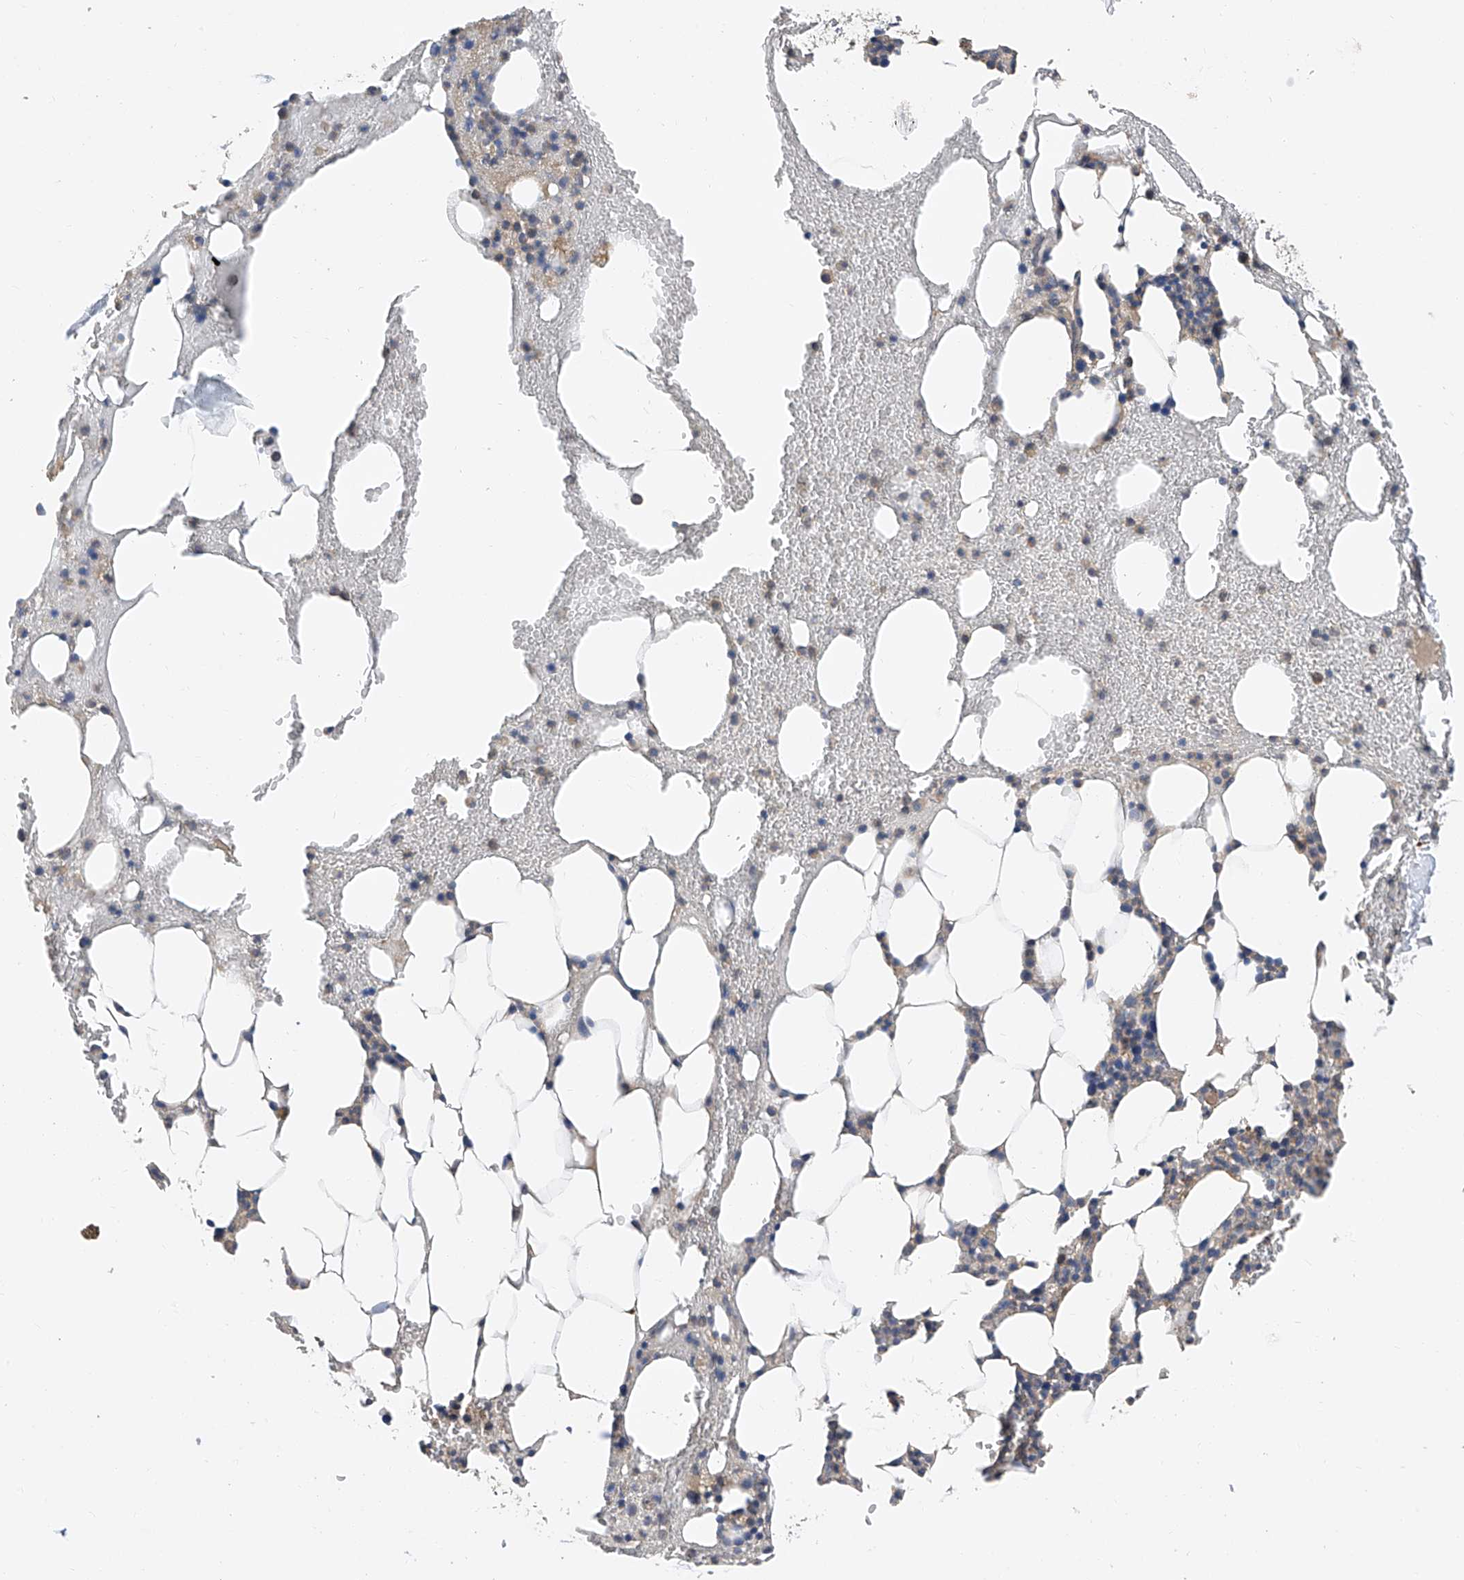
{"staining": {"intensity": "moderate", "quantity": "<25%", "location": "cytoplasmic/membranous"}, "tissue": "bone marrow", "cell_type": "Hematopoietic cells", "image_type": "normal", "snomed": [{"axis": "morphology", "description": "Normal tissue, NOS"}, {"axis": "morphology", "description": "Inflammation, NOS"}, {"axis": "topography", "description": "Bone marrow"}], "caption": "Brown immunohistochemical staining in benign human bone marrow exhibits moderate cytoplasmic/membranous positivity in approximately <25% of hematopoietic cells.", "gene": "PTK2", "patient": {"sex": "female", "age": 78}}